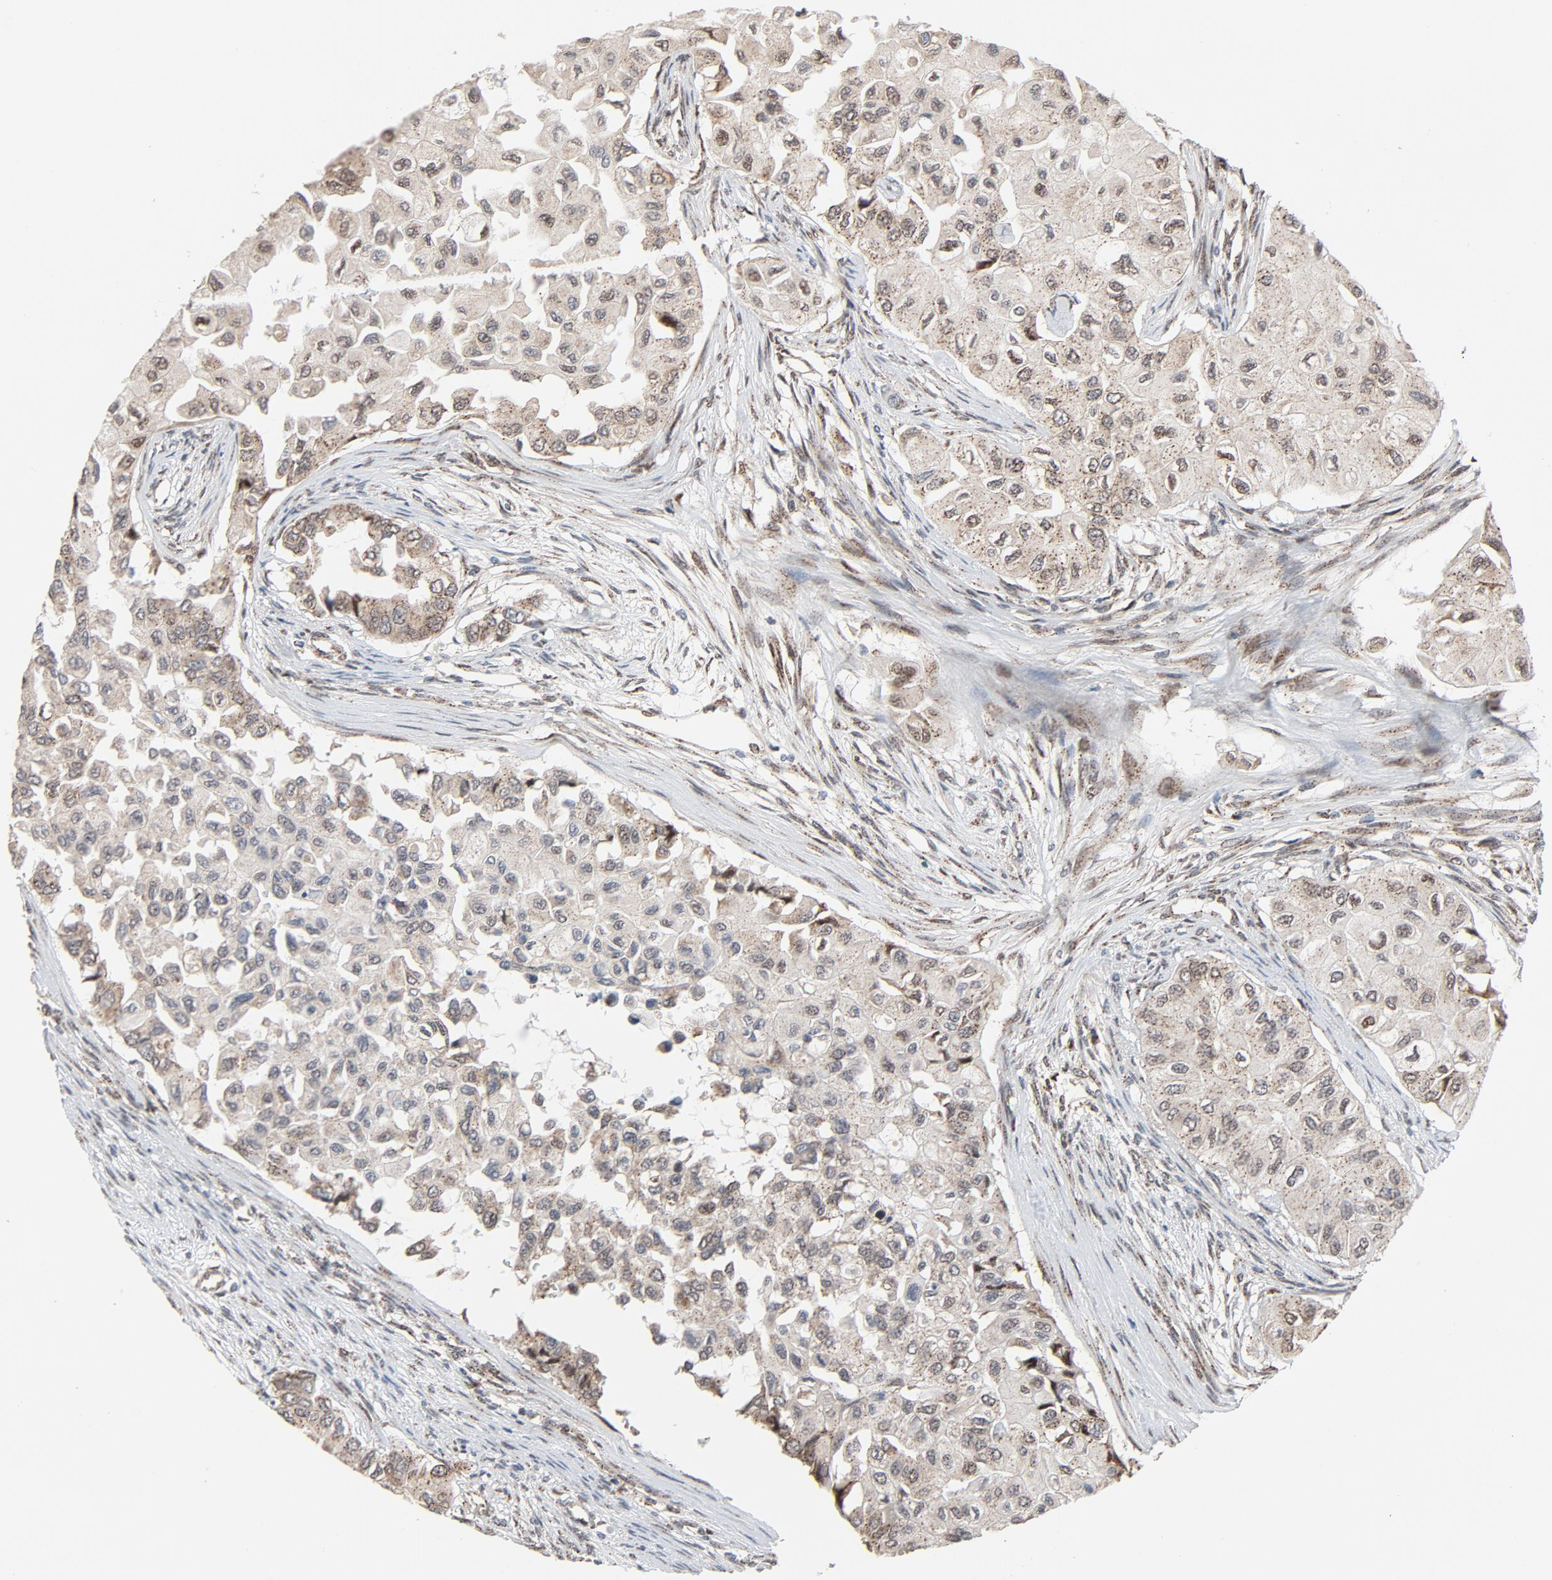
{"staining": {"intensity": "weak", "quantity": "<25%", "location": "cytoplasmic/membranous,nuclear"}, "tissue": "breast cancer", "cell_type": "Tumor cells", "image_type": "cancer", "snomed": [{"axis": "morphology", "description": "Normal tissue, NOS"}, {"axis": "morphology", "description": "Duct carcinoma"}, {"axis": "topography", "description": "Breast"}], "caption": "Immunohistochemistry (IHC) image of human breast cancer stained for a protein (brown), which exhibits no staining in tumor cells. The staining was performed using DAB (3,3'-diaminobenzidine) to visualize the protein expression in brown, while the nuclei were stained in blue with hematoxylin (Magnification: 20x).", "gene": "RPL12", "patient": {"sex": "female", "age": 49}}